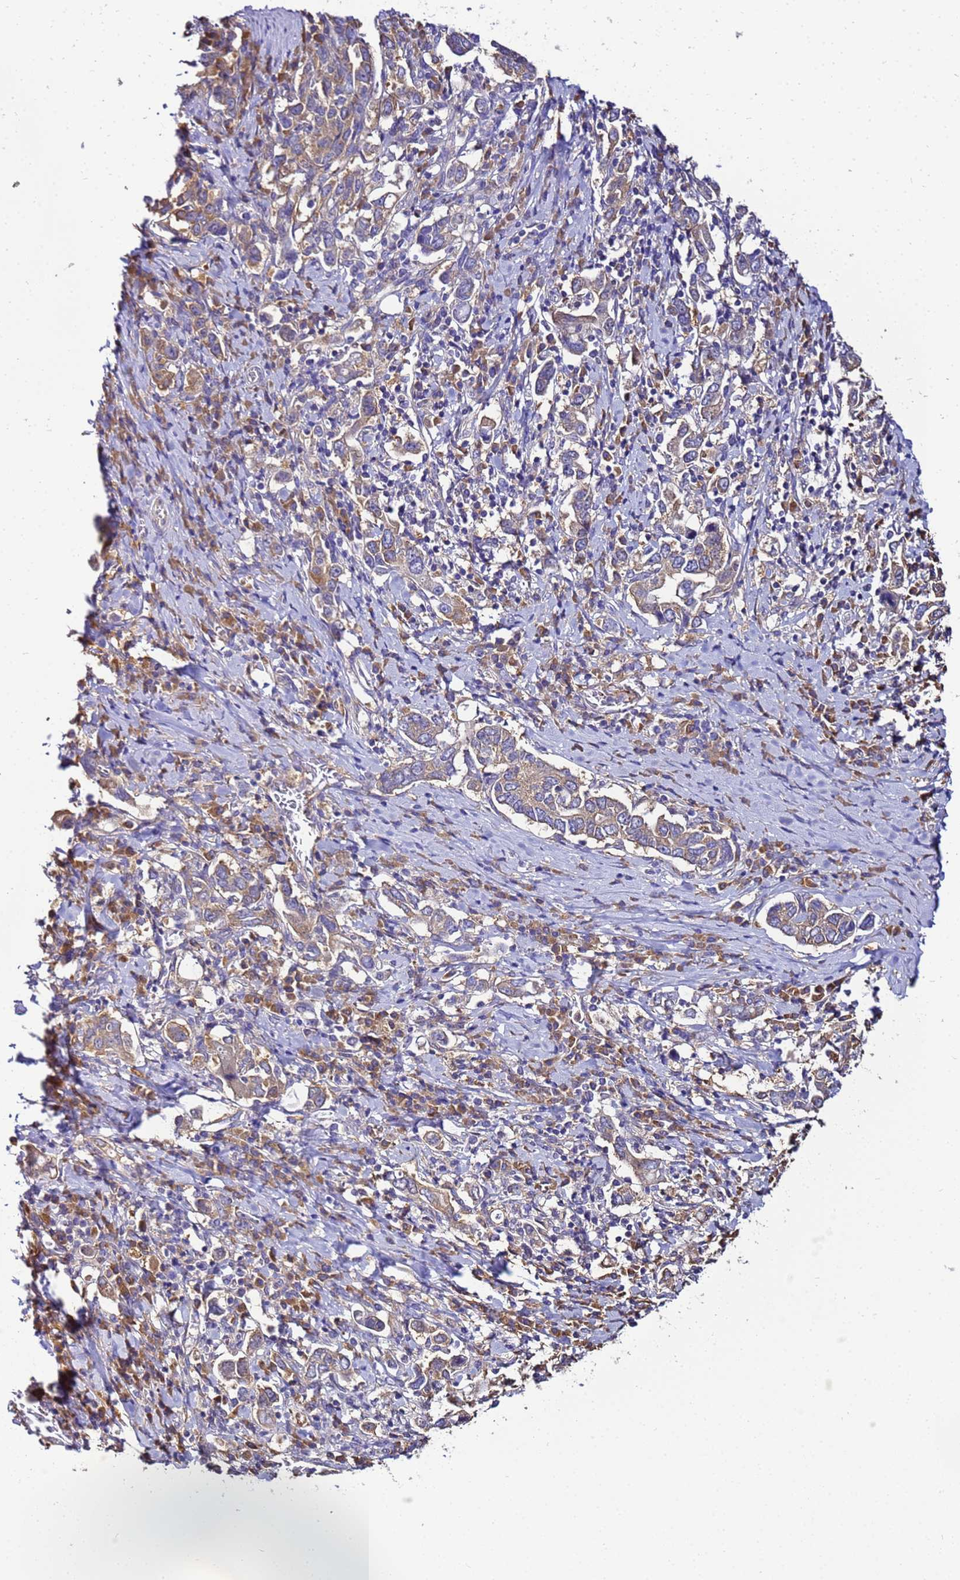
{"staining": {"intensity": "moderate", "quantity": ">75%", "location": "cytoplasmic/membranous"}, "tissue": "stomach cancer", "cell_type": "Tumor cells", "image_type": "cancer", "snomed": [{"axis": "morphology", "description": "Adenocarcinoma, NOS"}, {"axis": "topography", "description": "Stomach, upper"}, {"axis": "topography", "description": "Stomach"}], "caption": "Immunohistochemical staining of adenocarcinoma (stomach) demonstrates medium levels of moderate cytoplasmic/membranous positivity in about >75% of tumor cells.", "gene": "NARS1", "patient": {"sex": "male", "age": 62}}